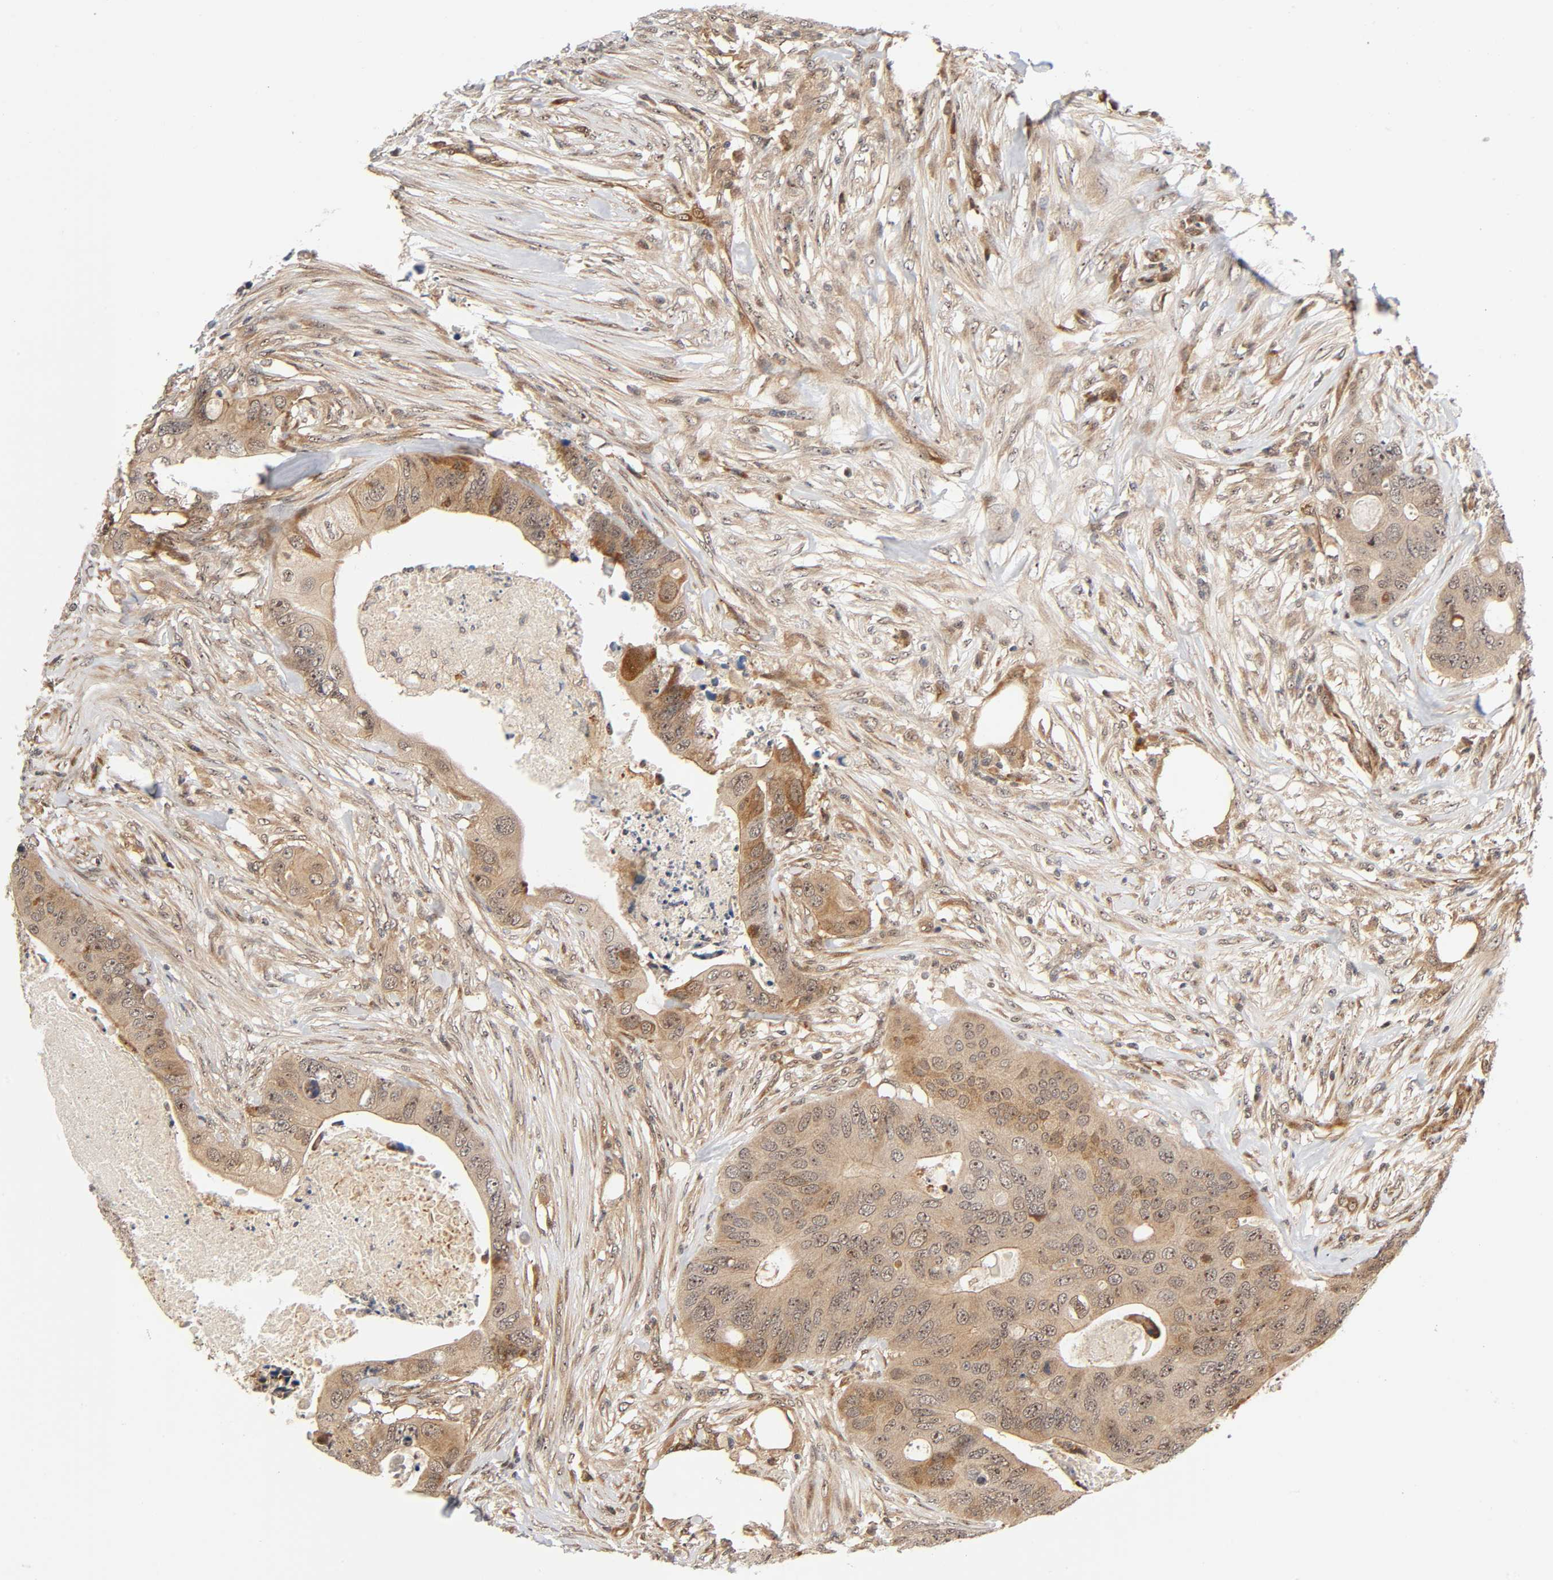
{"staining": {"intensity": "weak", "quantity": ">75%", "location": "cytoplasmic/membranous"}, "tissue": "colorectal cancer", "cell_type": "Tumor cells", "image_type": "cancer", "snomed": [{"axis": "morphology", "description": "Adenocarcinoma, NOS"}, {"axis": "topography", "description": "Colon"}], "caption": "Protein analysis of adenocarcinoma (colorectal) tissue displays weak cytoplasmic/membranous staining in approximately >75% of tumor cells.", "gene": "IQCJ-SCHIP1", "patient": {"sex": "male", "age": 71}}